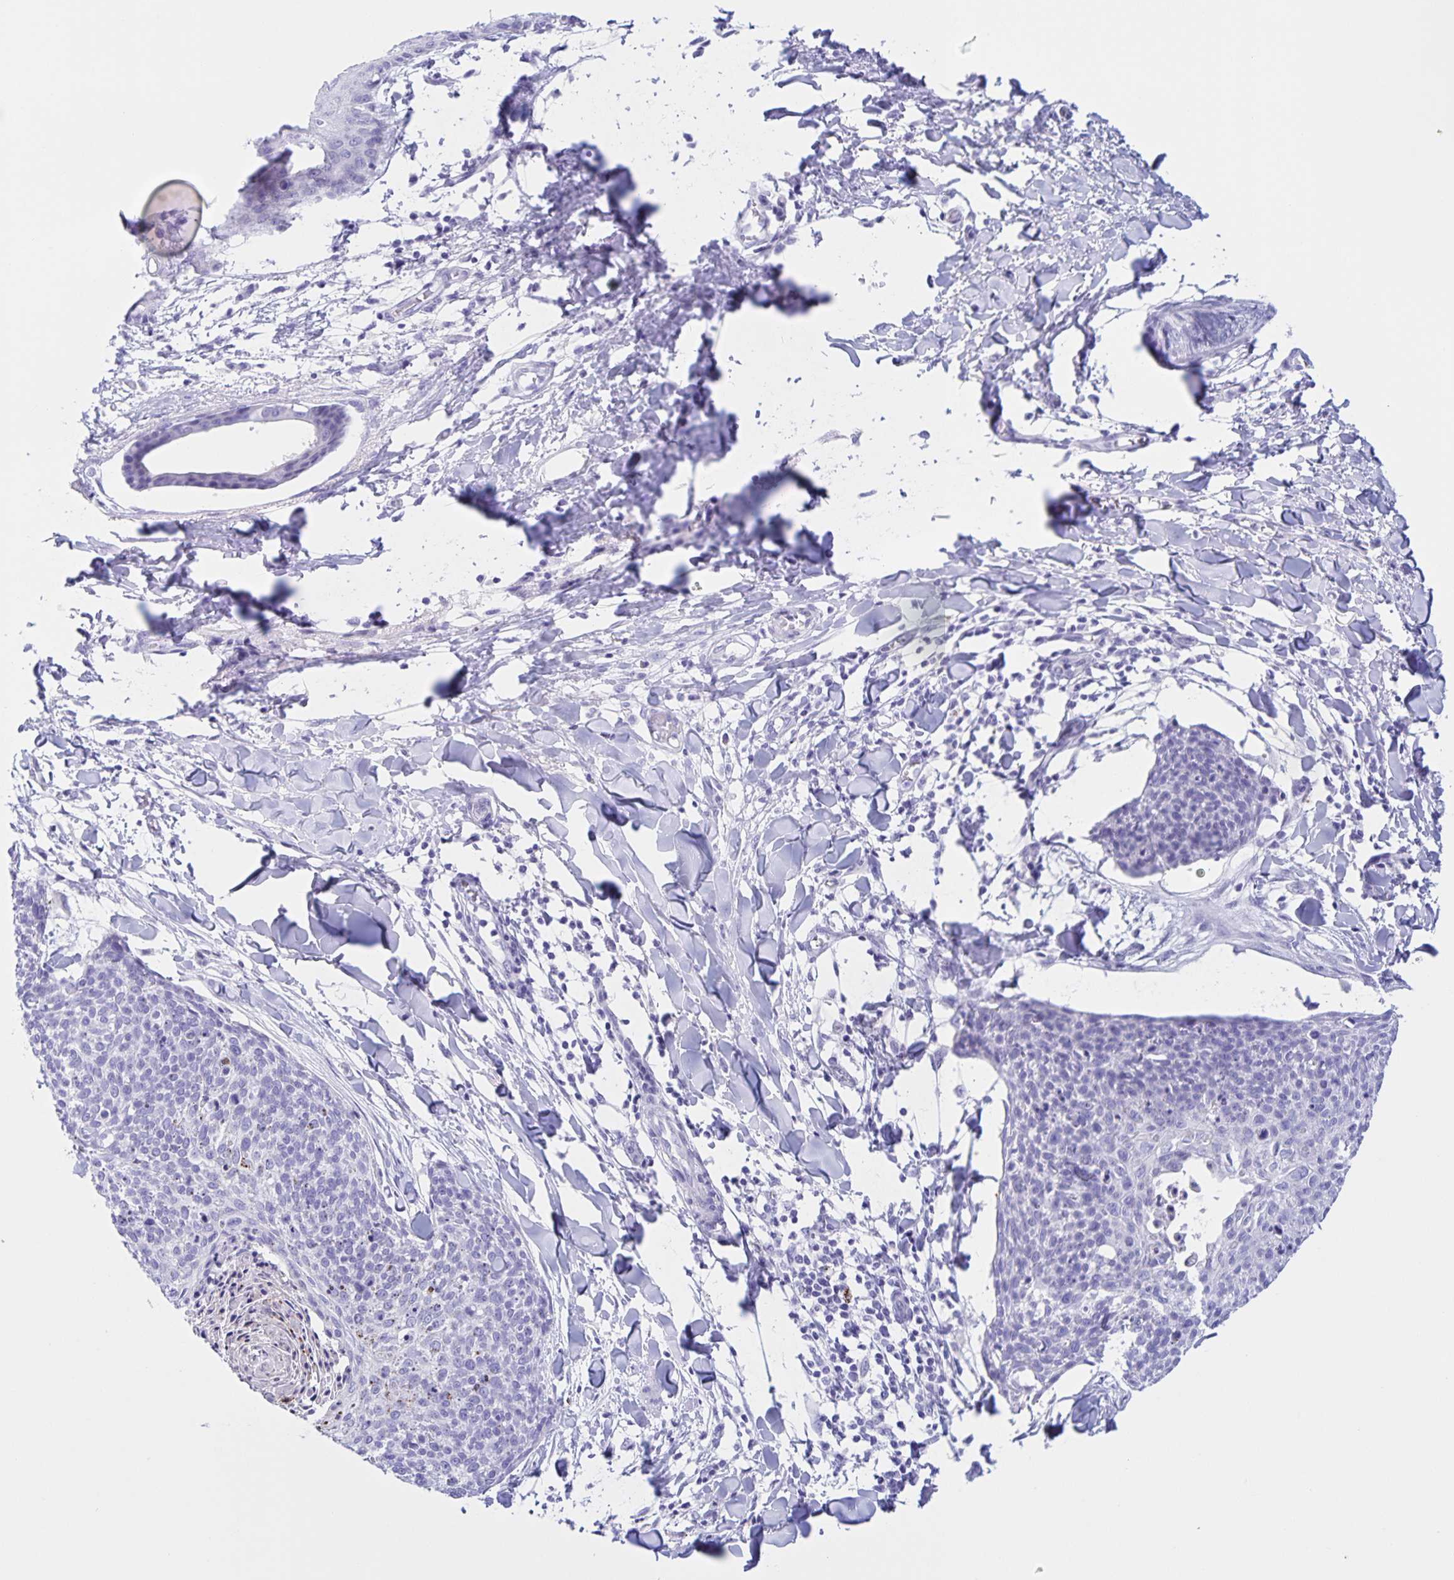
{"staining": {"intensity": "negative", "quantity": "none", "location": "none"}, "tissue": "skin cancer", "cell_type": "Tumor cells", "image_type": "cancer", "snomed": [{"axis": "morphology", "description": "Squamous cell carcinoma, NOS"}, {"axis": "topography", "description": "Skin"}, {"axis": "topography", "description": "Vulva"}], "caption": "Micrograph shows no significant protein staining in tumor cells of squamous cell carcinoma (skin).", "gene": "TGIF2LX", "patient": {"sex": "female", "age": 75}}